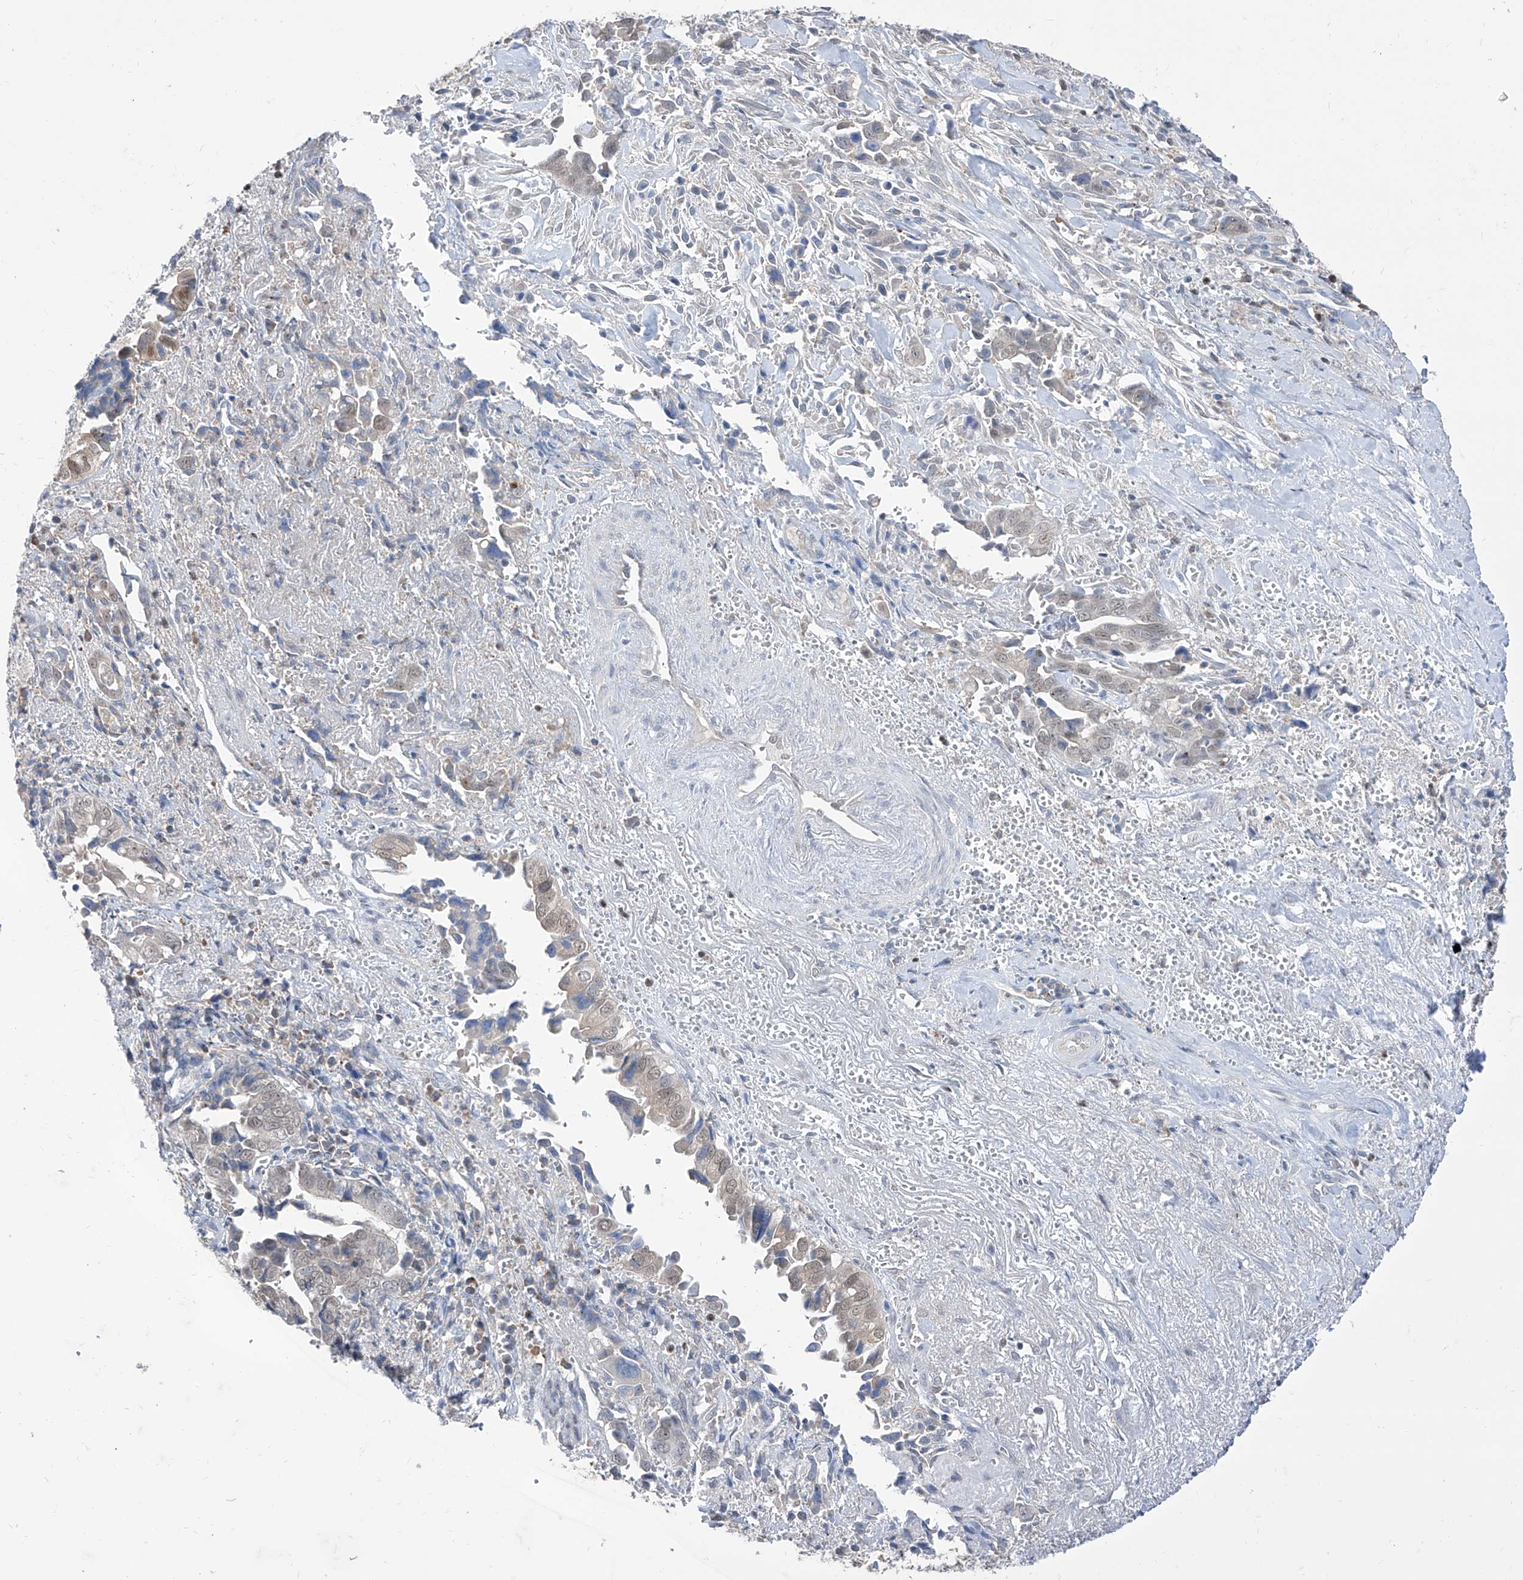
{"staining": {"intensity": "weak", "quantity": "25%-75%", "location": "nuclear"}, "tissue": "liver cancer", "cell_type": "Tumor cells", "image_type": "cancer", "snomed": [{"axis": "morphology", "description": "Cholangiocarcinoma"}, {"axis": "topography", "description": "Liver"}], "caption": "Immunohistochemistry micrograph of neoplastic tissue: human liver cancer (cholangiocarcinoma) stained using immunohistochemistry exhibits low levels of weak protein expression localized specifically in the nuclear of tumor cells, appearing as a nuclear brown color.", "gene": "BROX", "patient": {"sex": "female", "age": 79}}